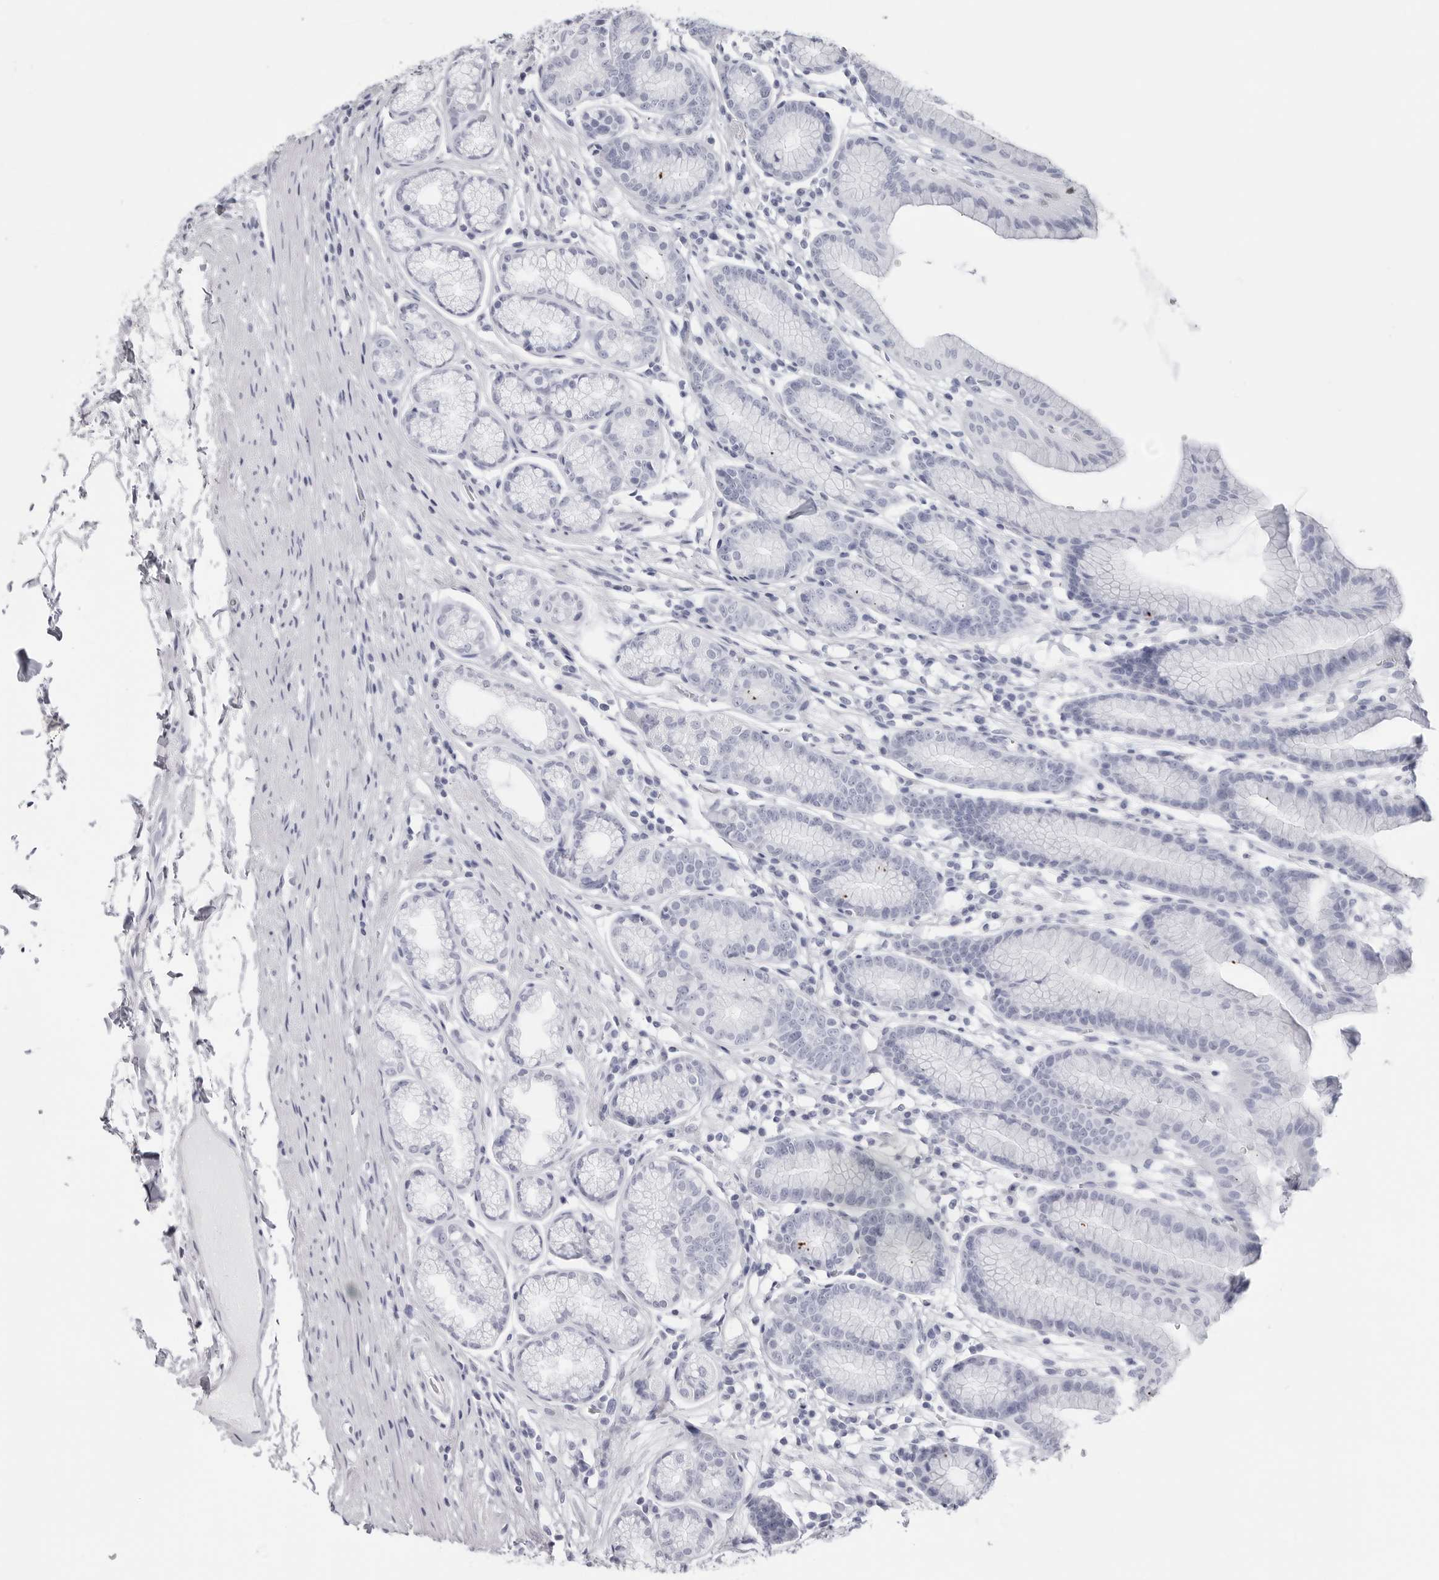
{"staining": {"intensity": "negative", "quantity": "none", "location": "none"}, "tissue": "stomach", "cell_type": "Glandular cells", "image_type": "normal", "snomed": [{"axis": "morphology", "description": "Normal tissue, NOS"}, {"axis": "topography", "description": "Stomach"}], "caption": "IHC image of benign stomach: stomach stained with DAB displays no significant protein positivity in glandular cells. (DAB IHC, high magnification).", "gene": "CST2", "patient": {"sex": "male", "age": 42}}